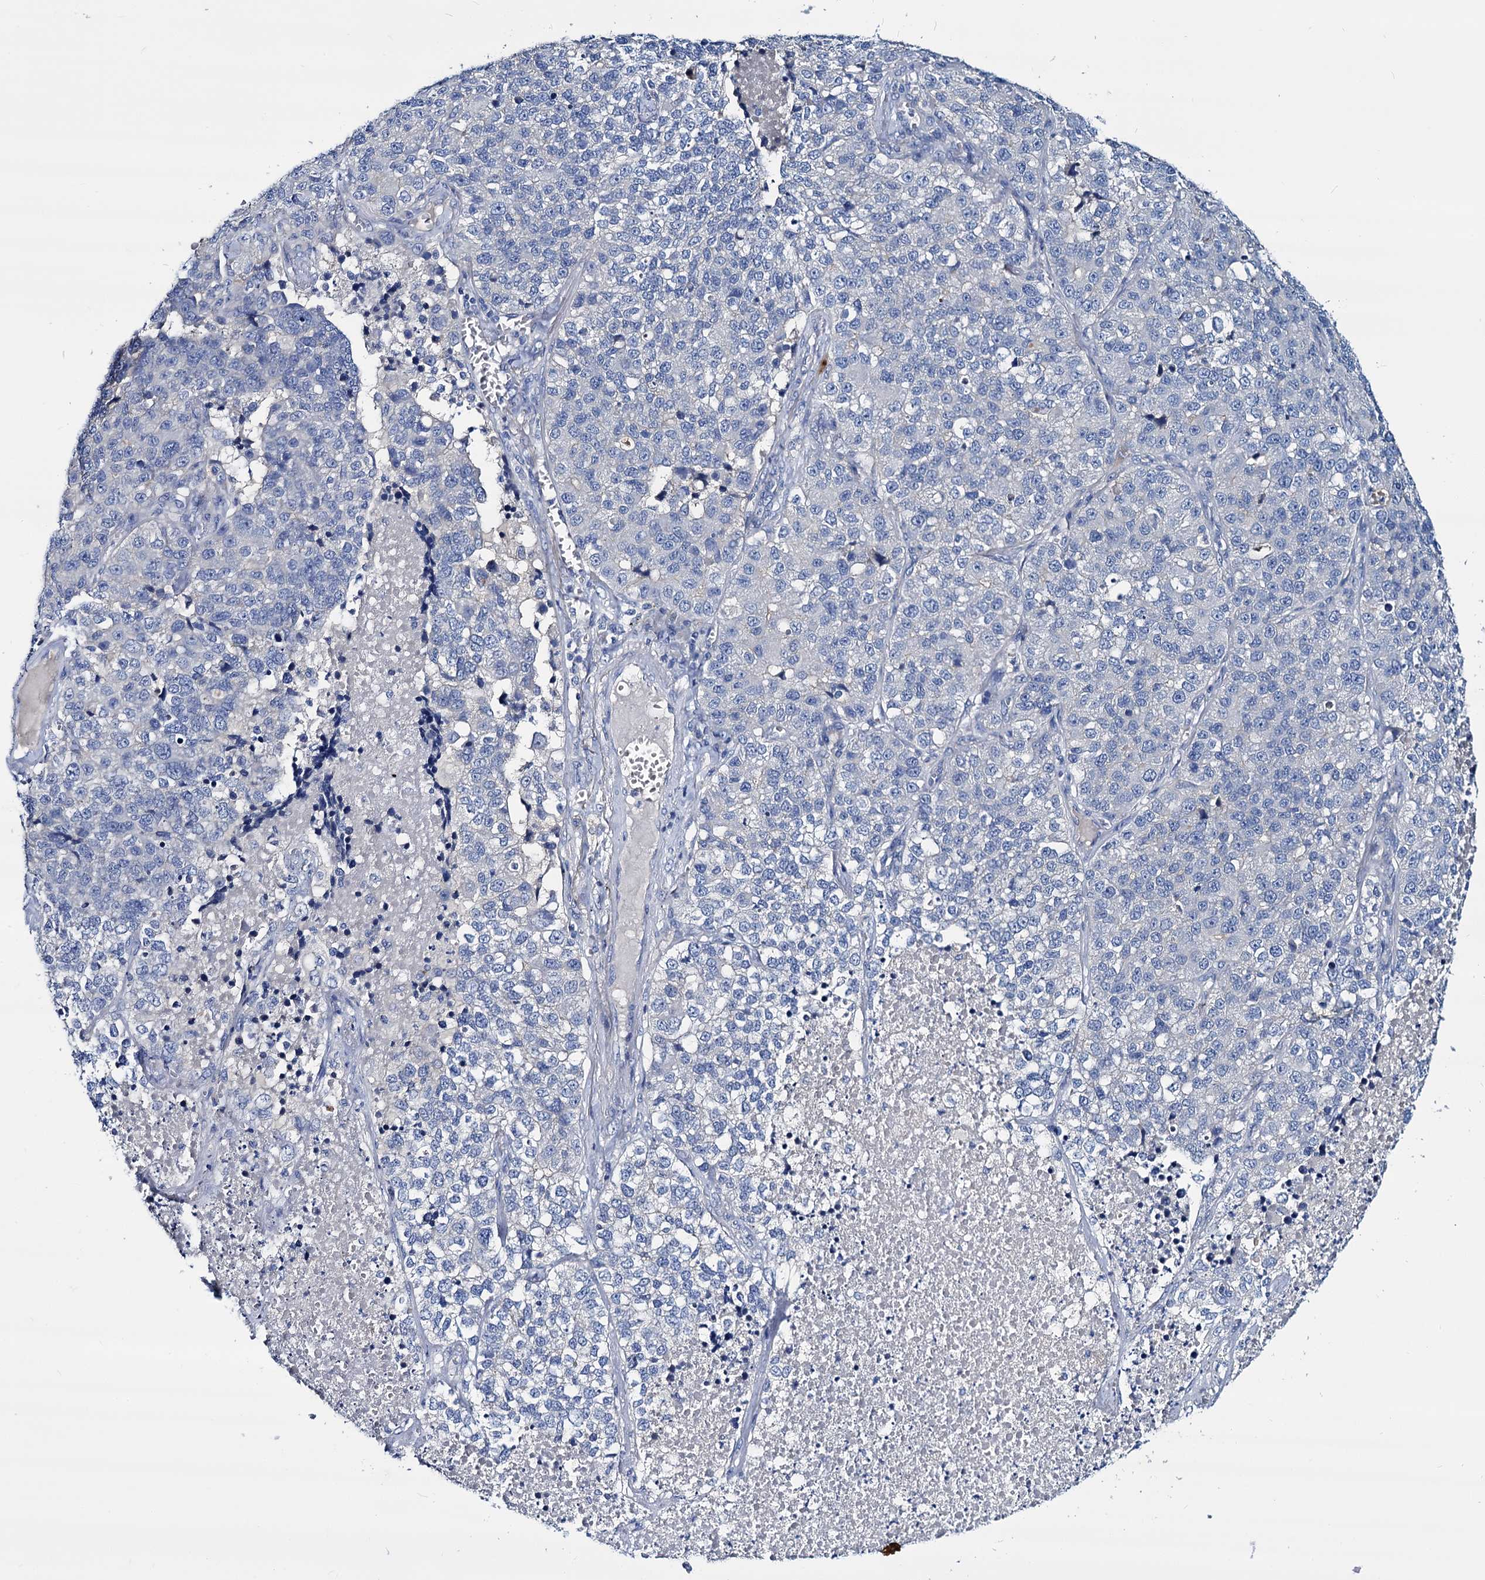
{"staining": {"intensity": "negative", "quantity": "none", "location": "none"}, "tissue": "lung cancer", "cell_type": "Tumor cells", "image_type": "cancer", "snomed": [{"axis": "morphology", "description": "Adenocarcinoma, NOS"}, {"axis": "topography", "description": "Lung"}], "caption": "Immunohistochemical staining of human adenocarcinoma (lung) reveals no significant positivity in tumor cells. Nuclei are stained in blue.", "gene": "DYDC2", "patient": {"sex": "male", "age": 49}}